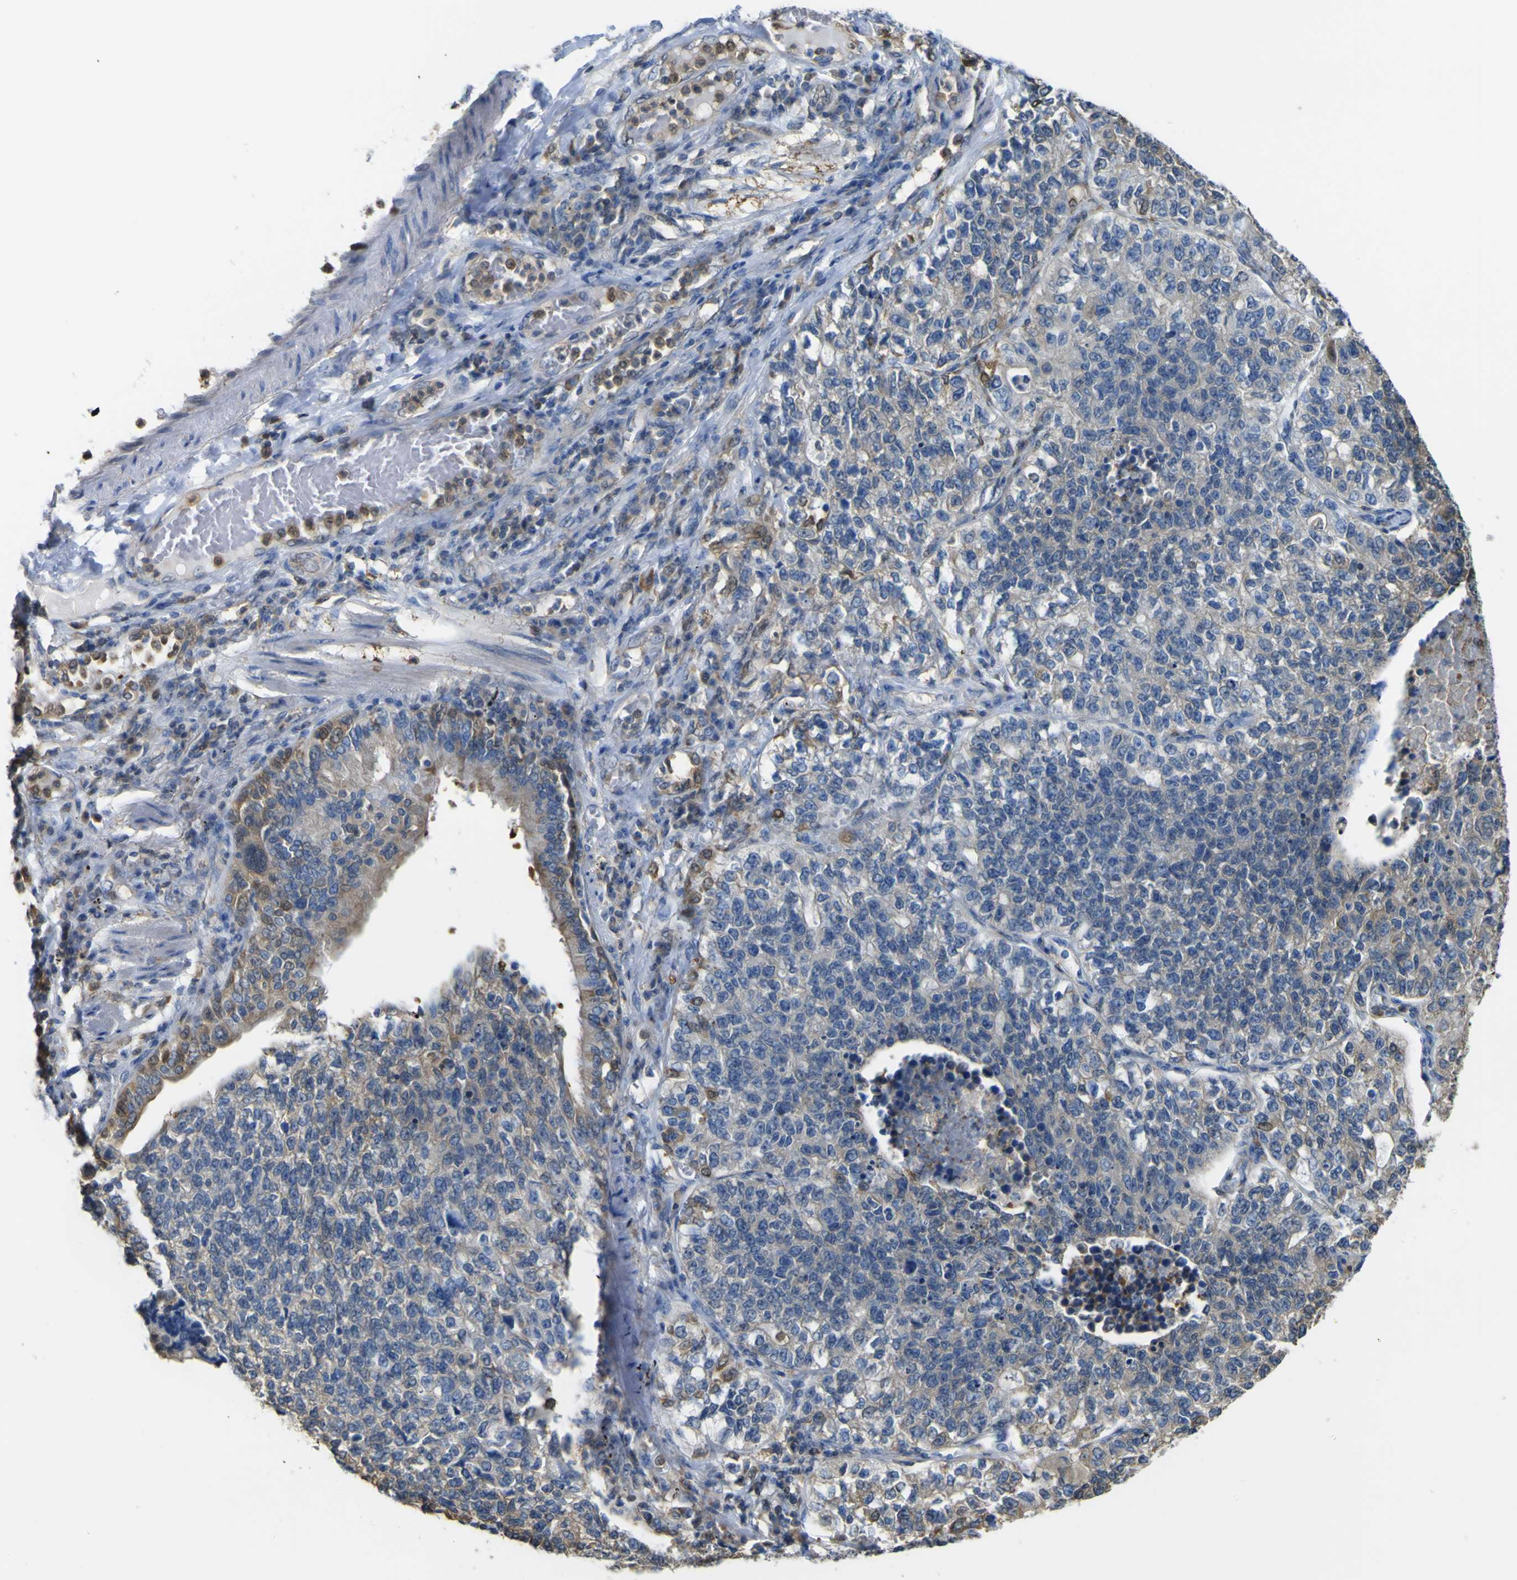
{"staining": {"intensity": "weak", "quantity": ">75%", "location": "cytoplasmic/membranous"}, "tissue": "lung cancer", "cell_type": "Tumor cells", "image_type": "cancer", "snomed": [{"axis": "morphology", "description": "Adenocarcinoma, NOS"}, {"axis": "topography", "description": "Lung"}], "caption": "Lung cancer (adenocarcinoma) stained for a protein shows weak cytoplasmic/membranous positivity in tumor cells.", "gene": "ABHD3", "patient": {"sex": "male", "age": 49}}